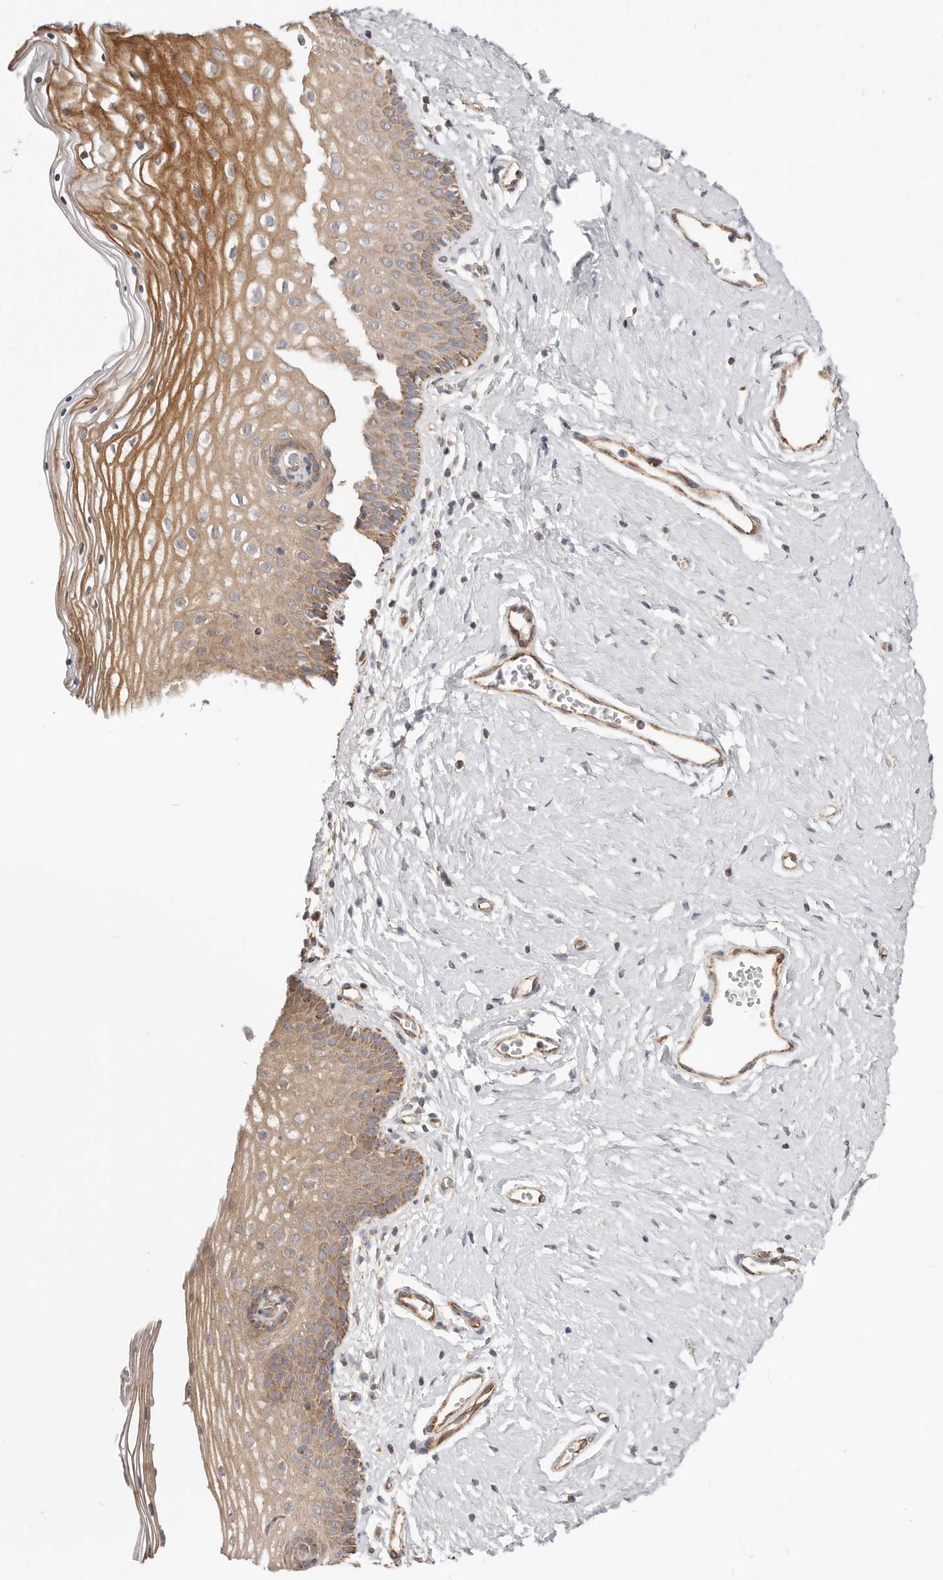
{"staining": {"intensity": "moderate", "quantity": ">75%", "location": "cytoplasmic/membranous"}, "tissue": "vagina", "cell_type": "Squamous epithelial cells", "image_type": "normal", "snomed": [{"axis": "morphology", "description": "Normal tissue, NOS"}, {"axis": "topography", "description": "Vagina"}], "caption": "Protein staining by immunohistochemistry (IHC) shows moderate cytoplasmic/membranous positivity in approximately >75% of squamous epithelial cells in unremarkable vagina.", "gene": "USP49", "patient": {"sex": "female", "age": 32}}